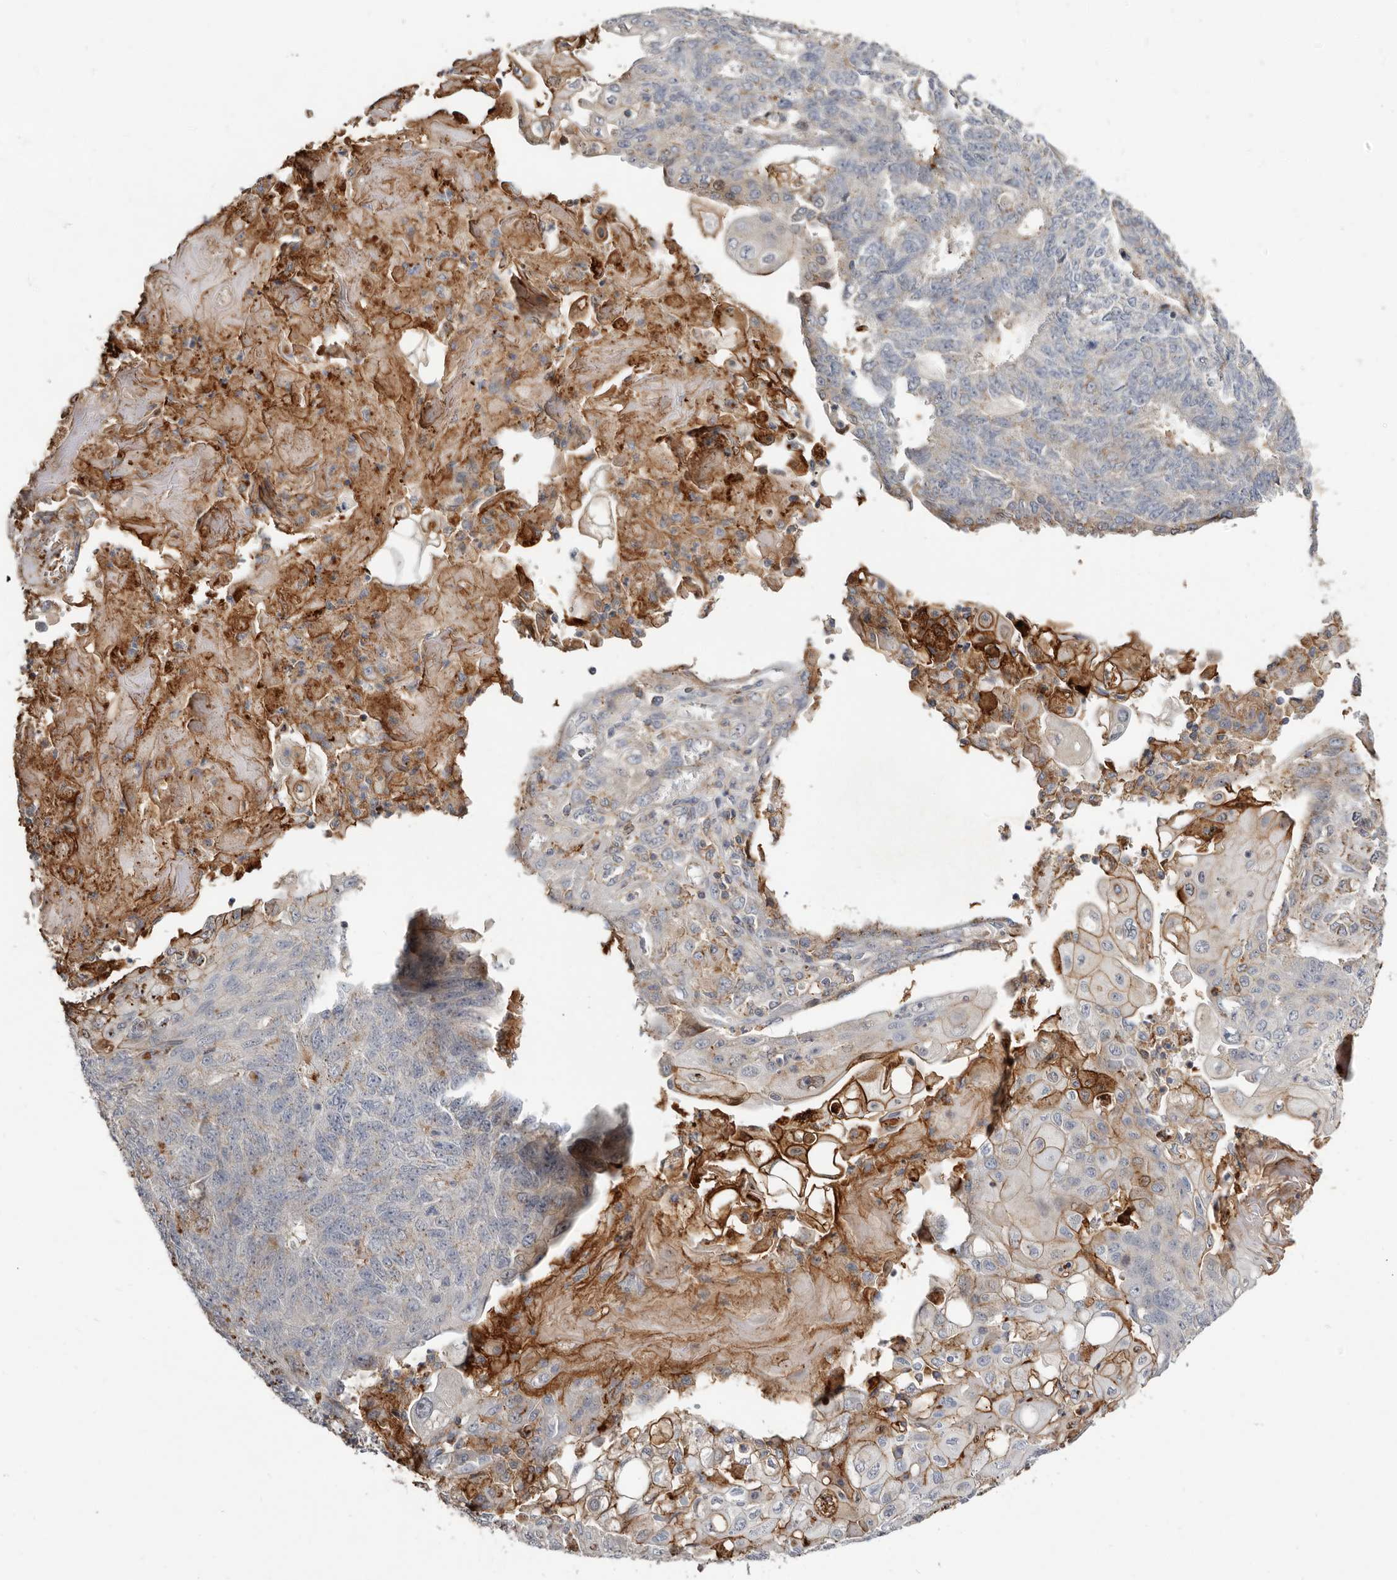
{"staining": {"intensity": "moderate", "quantity": "<25%", "location": "cytoplasmic/membranous"}, "tissue": "endometrial cancer", "cell_type": "Tumor cells", "image_type": "cancer", "snomed": [{"axis": "morphology", "description": "Adenocarcinoma, NOS"}, {"axis": "topography", "description": "Endometrium"}], "caption": "About <25% of tumor cells in human endometrial adenocarcinoma demonstrate moderate cytoplasmic/membranous protein staining as visualized by brown immunohistochemical staining.", "gene": "KIF26B", "patient": {"sex": "female", "age": 32}}